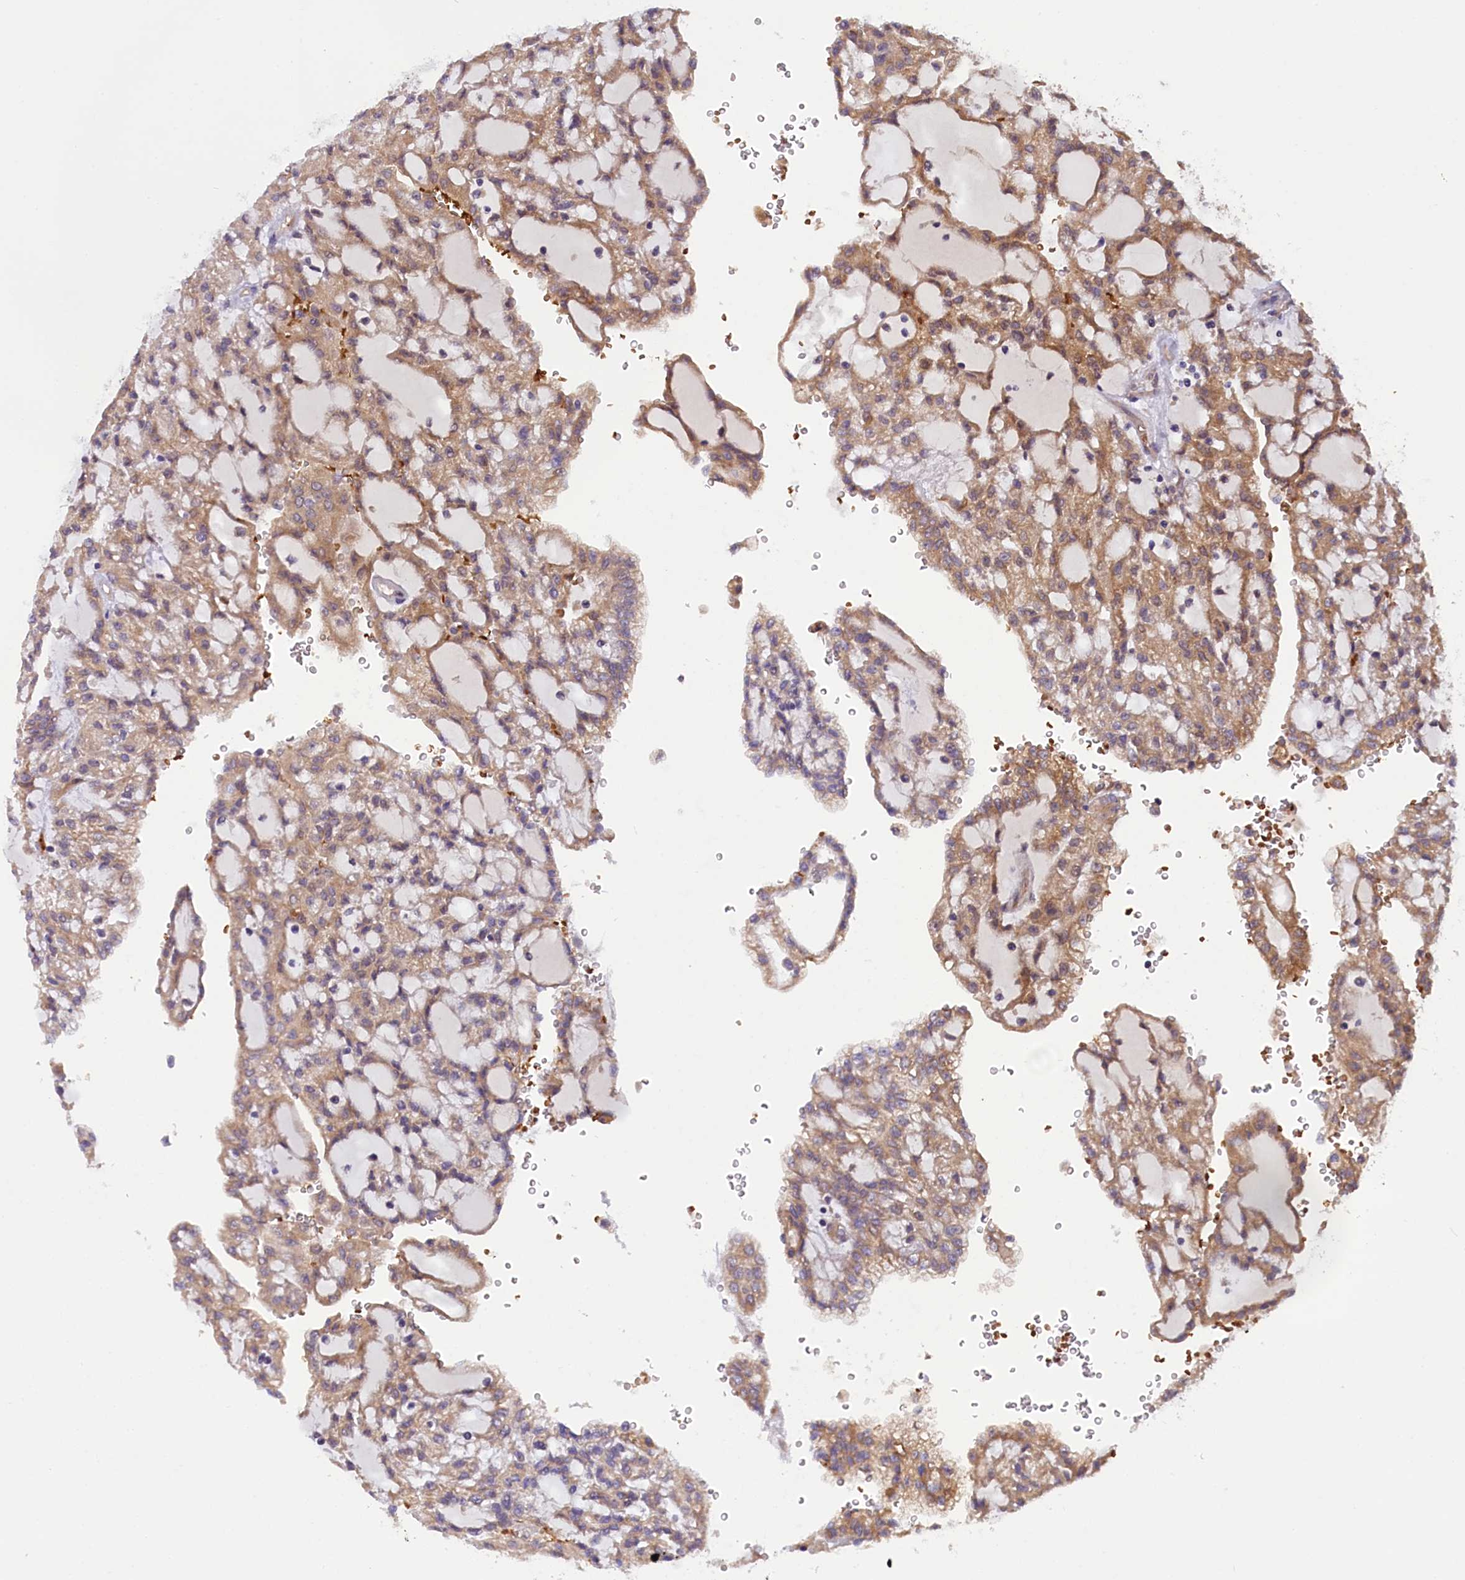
{"staining": {"intensity": "moderate", "quantity": ">75%", "location": "cytoplasmic/membranous"}, "tissue": "renal cancer", "cell_type": "Tumor cells", "image_type": "cancer", "snomed": [{"axis": "morphology", "description": "Adenocarcinoma, NOS"}, {"axis": "topography", "description": "Kidney"}], "caption": "Immunohistochemical staining of renal adenocarcinoma reveals moderate cytoplasmic/membranous protein expression in approximately >75% of tumor cells.", "gene": "CCDC9B", "patient": {"sex": "male", "age": 63}}